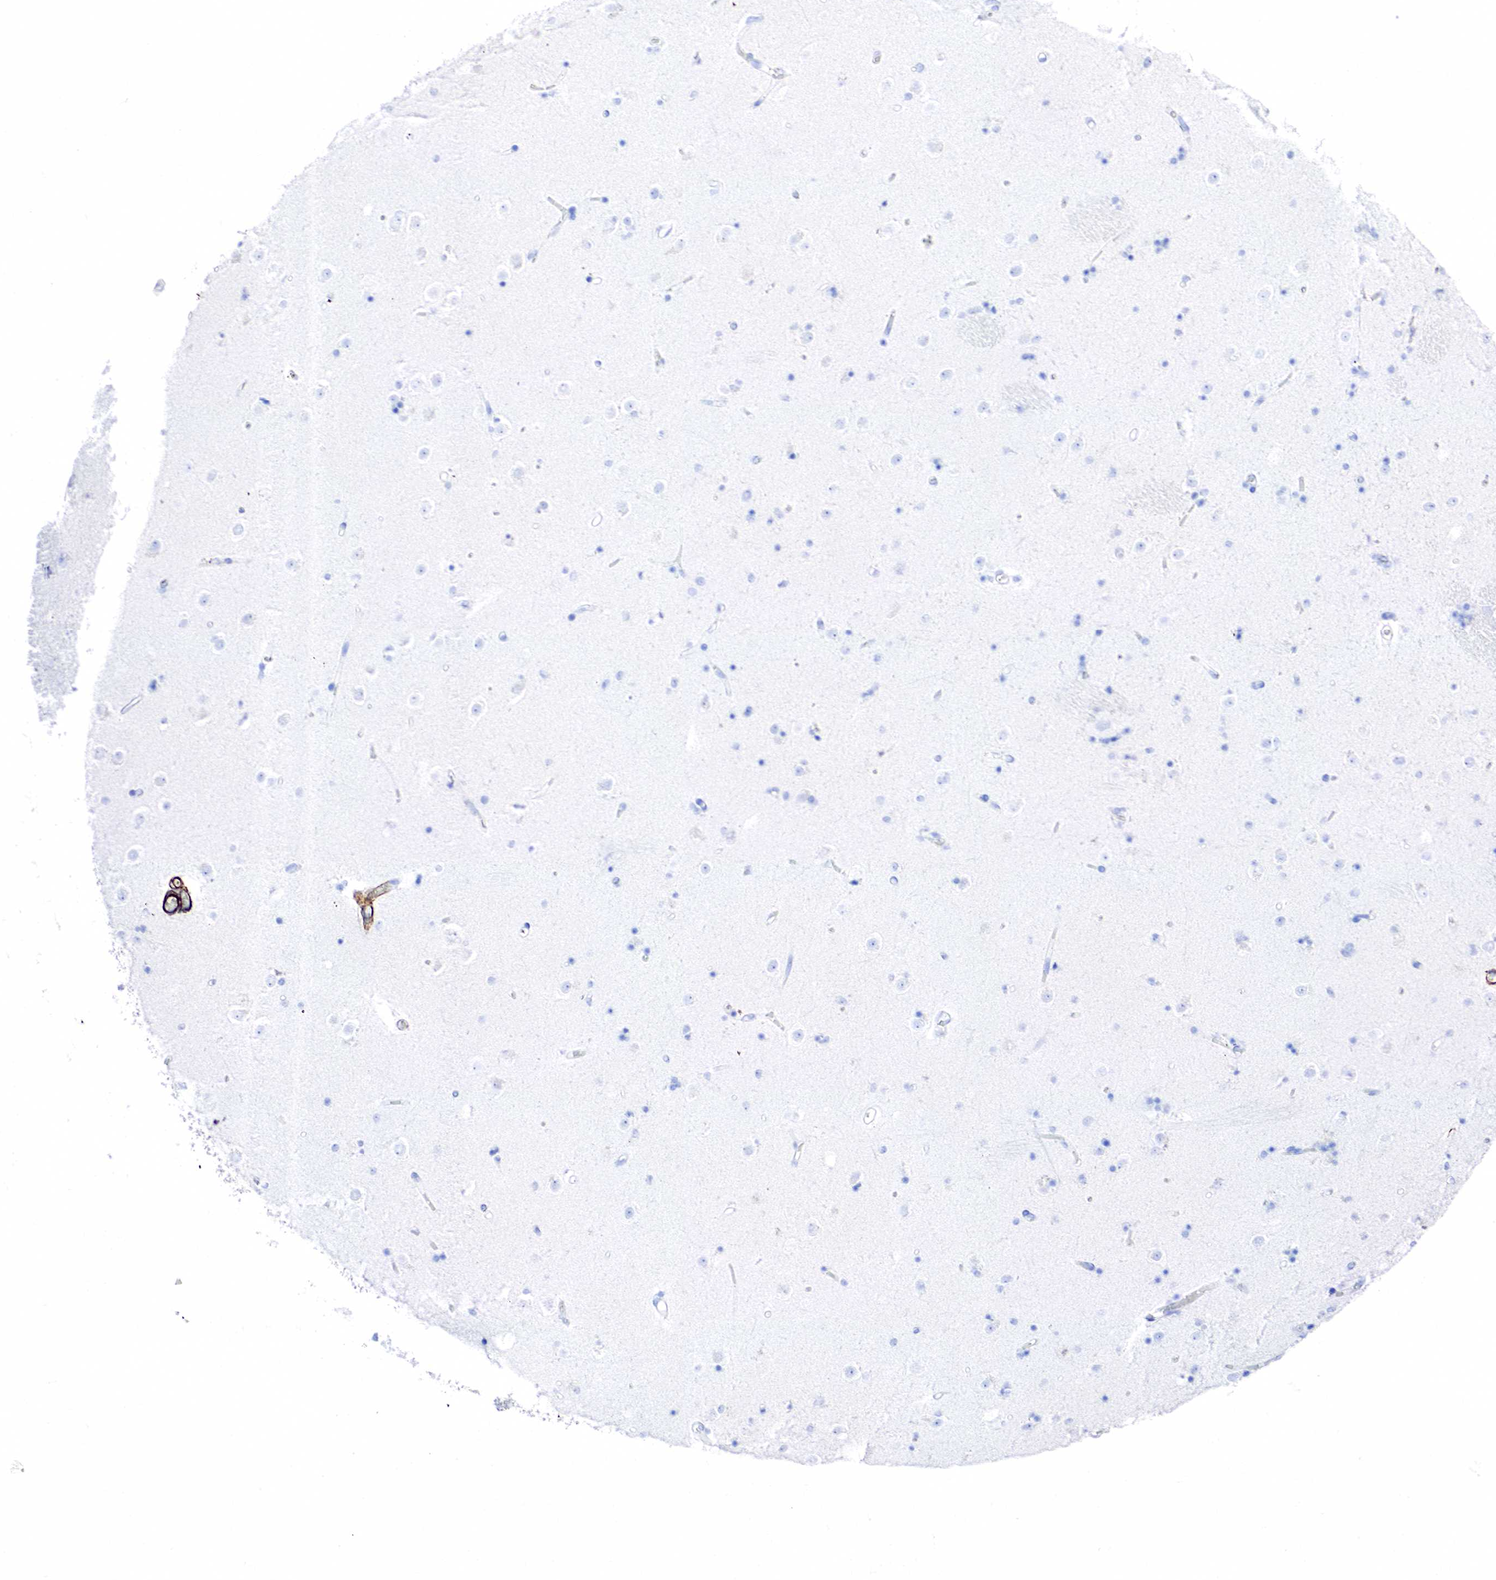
{"staining": {"intensity": "negative", "quantity": "none", "location": "none"}, "tissue": "caudate", "cell_type": "Glial cells", "image_type": "normal", "snomed": [{"axis": "morphology", "description": "Normal tissue, NOS"}, {"axis": "topography", "description": "Lateral ventricle wall"}], "caption": "Normal caudate was stained to show a protein in brown. There is no significant expression in glial cells. The staining is performed using DAB (3,3'-diaminobenzidine) brown chromogen with nuclei counter-stained in using hematoxylin.", "gene": "ACTA1", "patient": {"sex": "female", "age": 54}}